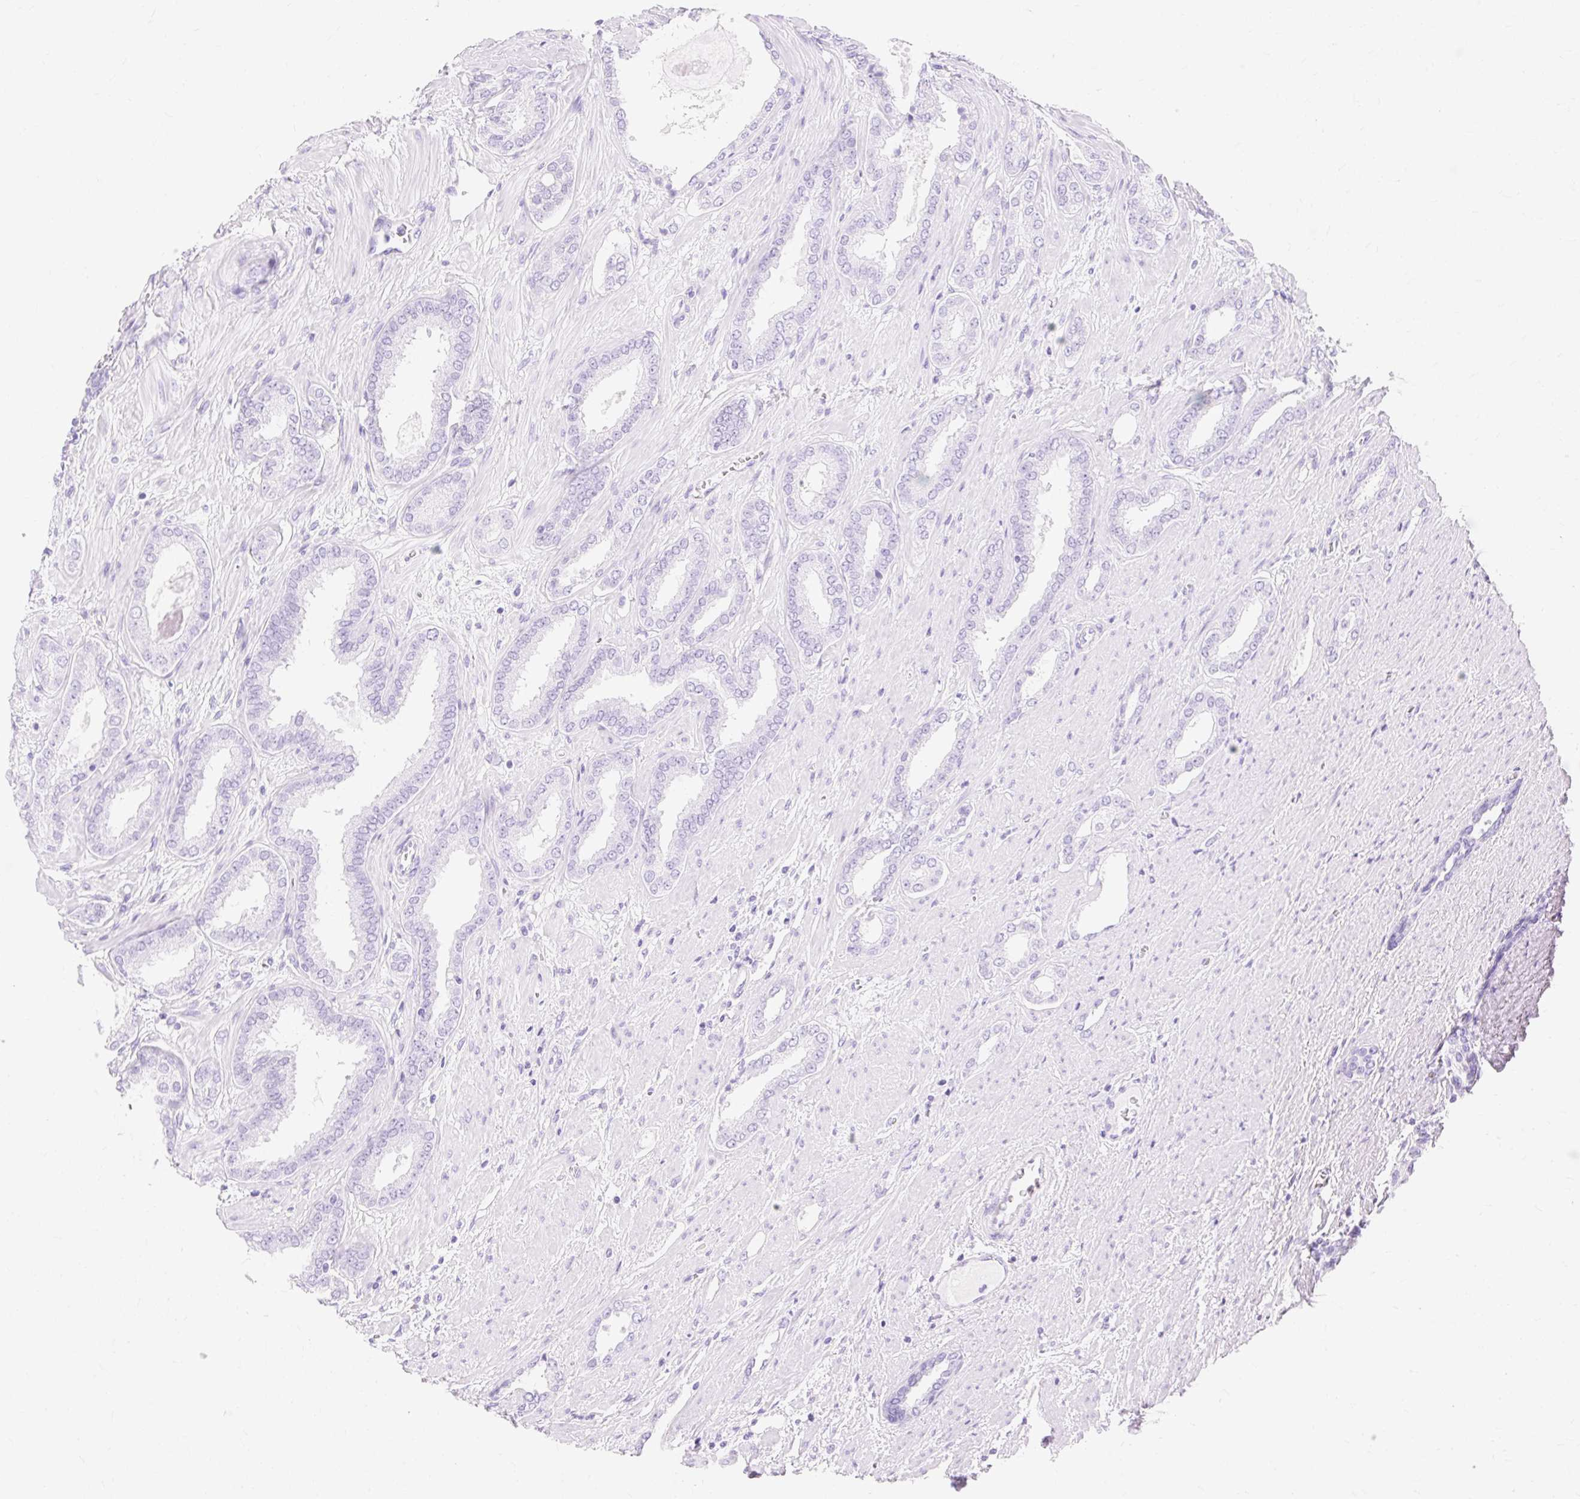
{"staining": {"intensity": "negative", "quantity": "none", "location": "none"}, "tissue": "prostate cancer", "cell_type": "Tumor cells", "image_type": "cancer", "snomed": [{"axis": "morphology", "description": "Adenocarcinoma, High grade"}, {"axis": "topography", "description": "Prostate"}], "caption": "DAB (3,3'-diaminobenzidine) immunohistochemical staining of human prostate high-grade adenocarcinoma demonstrates no significant expression in tumor cells.", "gene": "MBP", "patient": {"sex": "male", "age": 58}}